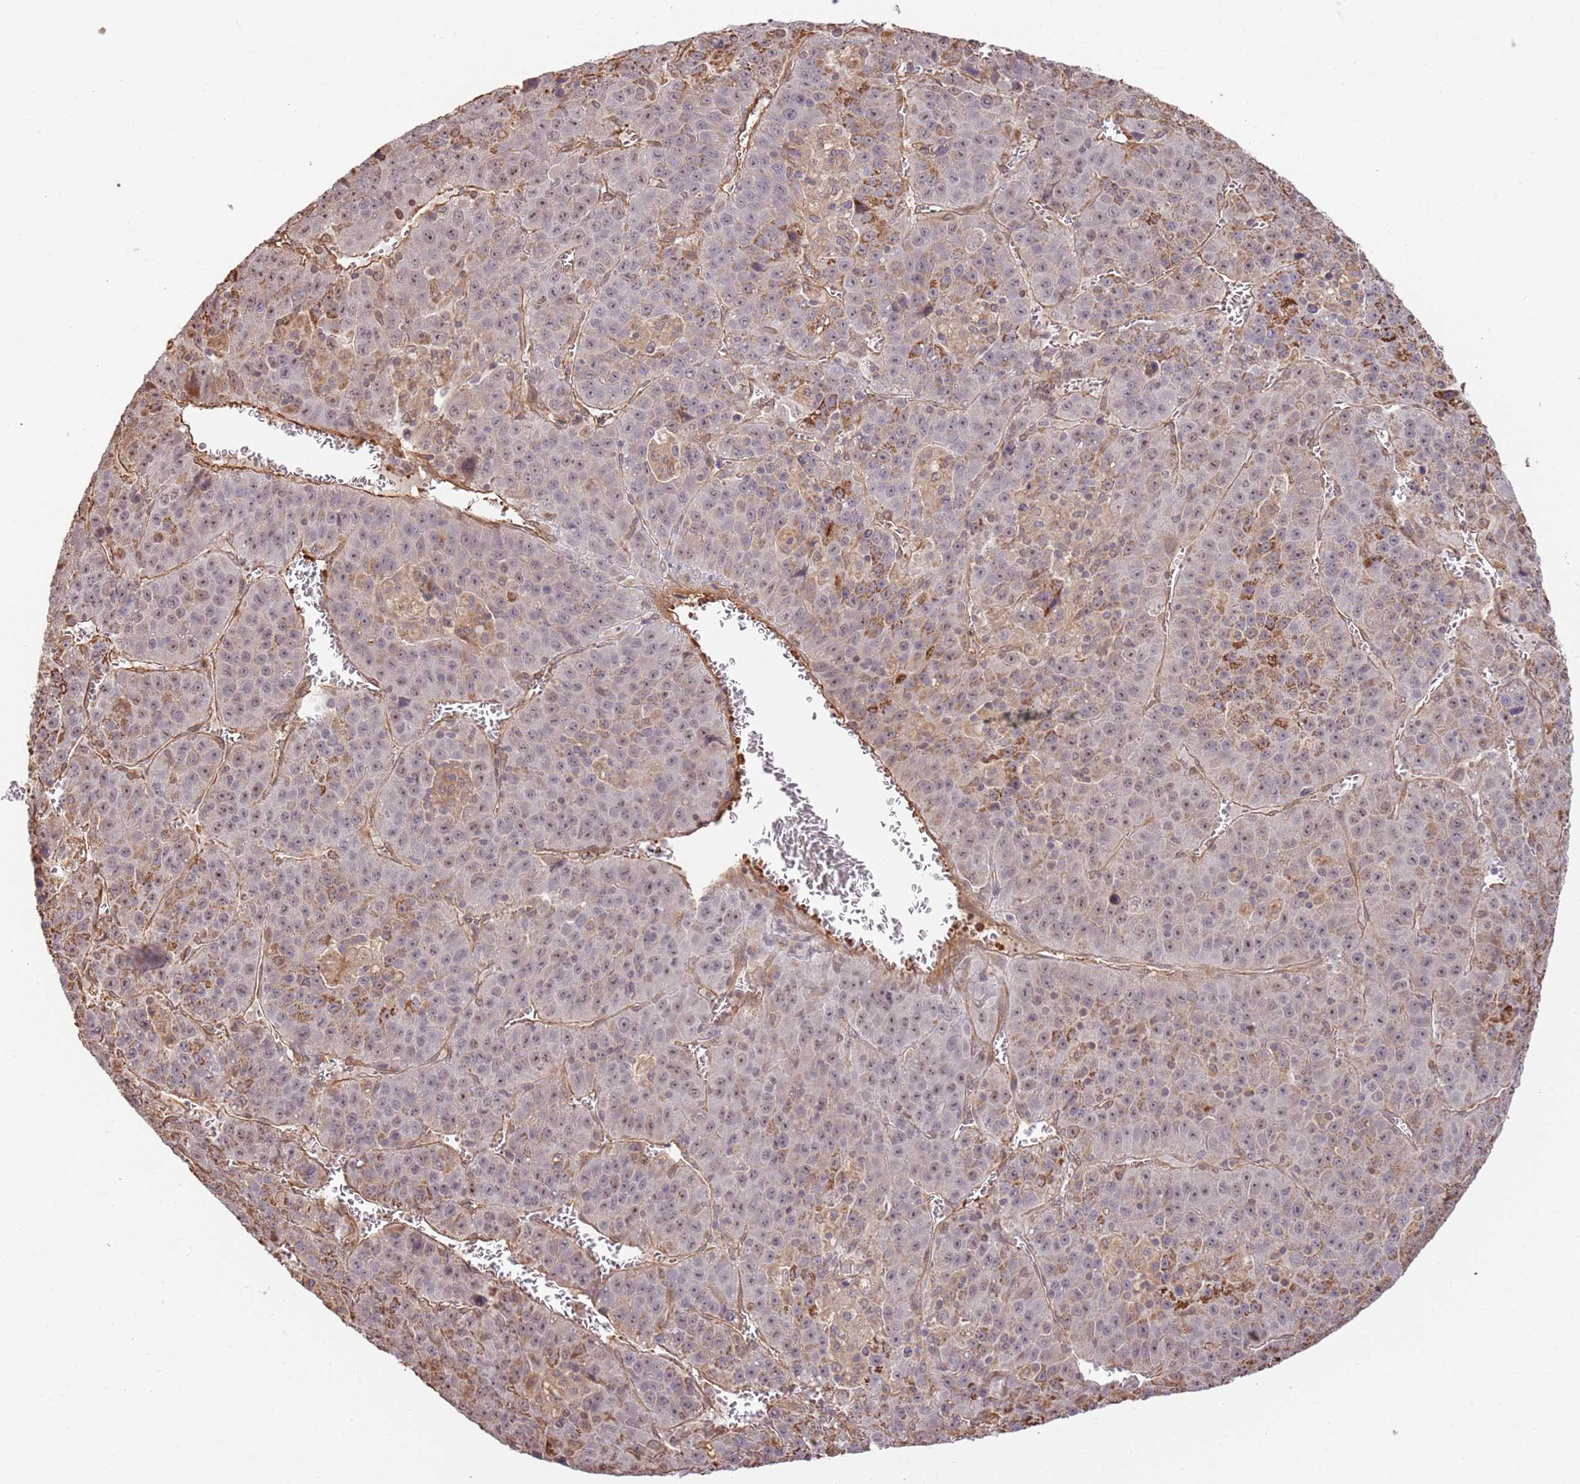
{"staining": {"intensity": "strong", "quantity": "<25%", "location": "cytoplasmic/membranous,nuclear"}, "tissue": "liver cancer", "cell_type": "Tumor cells", "image_type": "cancer", "snomed": [{"axis": "morphology", "description": "Carcinoma, Hepatocellular, NOS"}, {"axis": "topography", "description": "Liver"}], "caption": "Immunohistochemistry (IHC) image of neoplastic tissue: human liver cancer stained using immunohistochemistry reveals medium levels of strong protein expression localized specifically in the cytoplasmic/membranous and nuclear of tumor cells, appearing as a cytoplasmic/membranous and nuclear brown color.", "gene": "SURF2", "patient": {"sex": "female", "age": 53}}